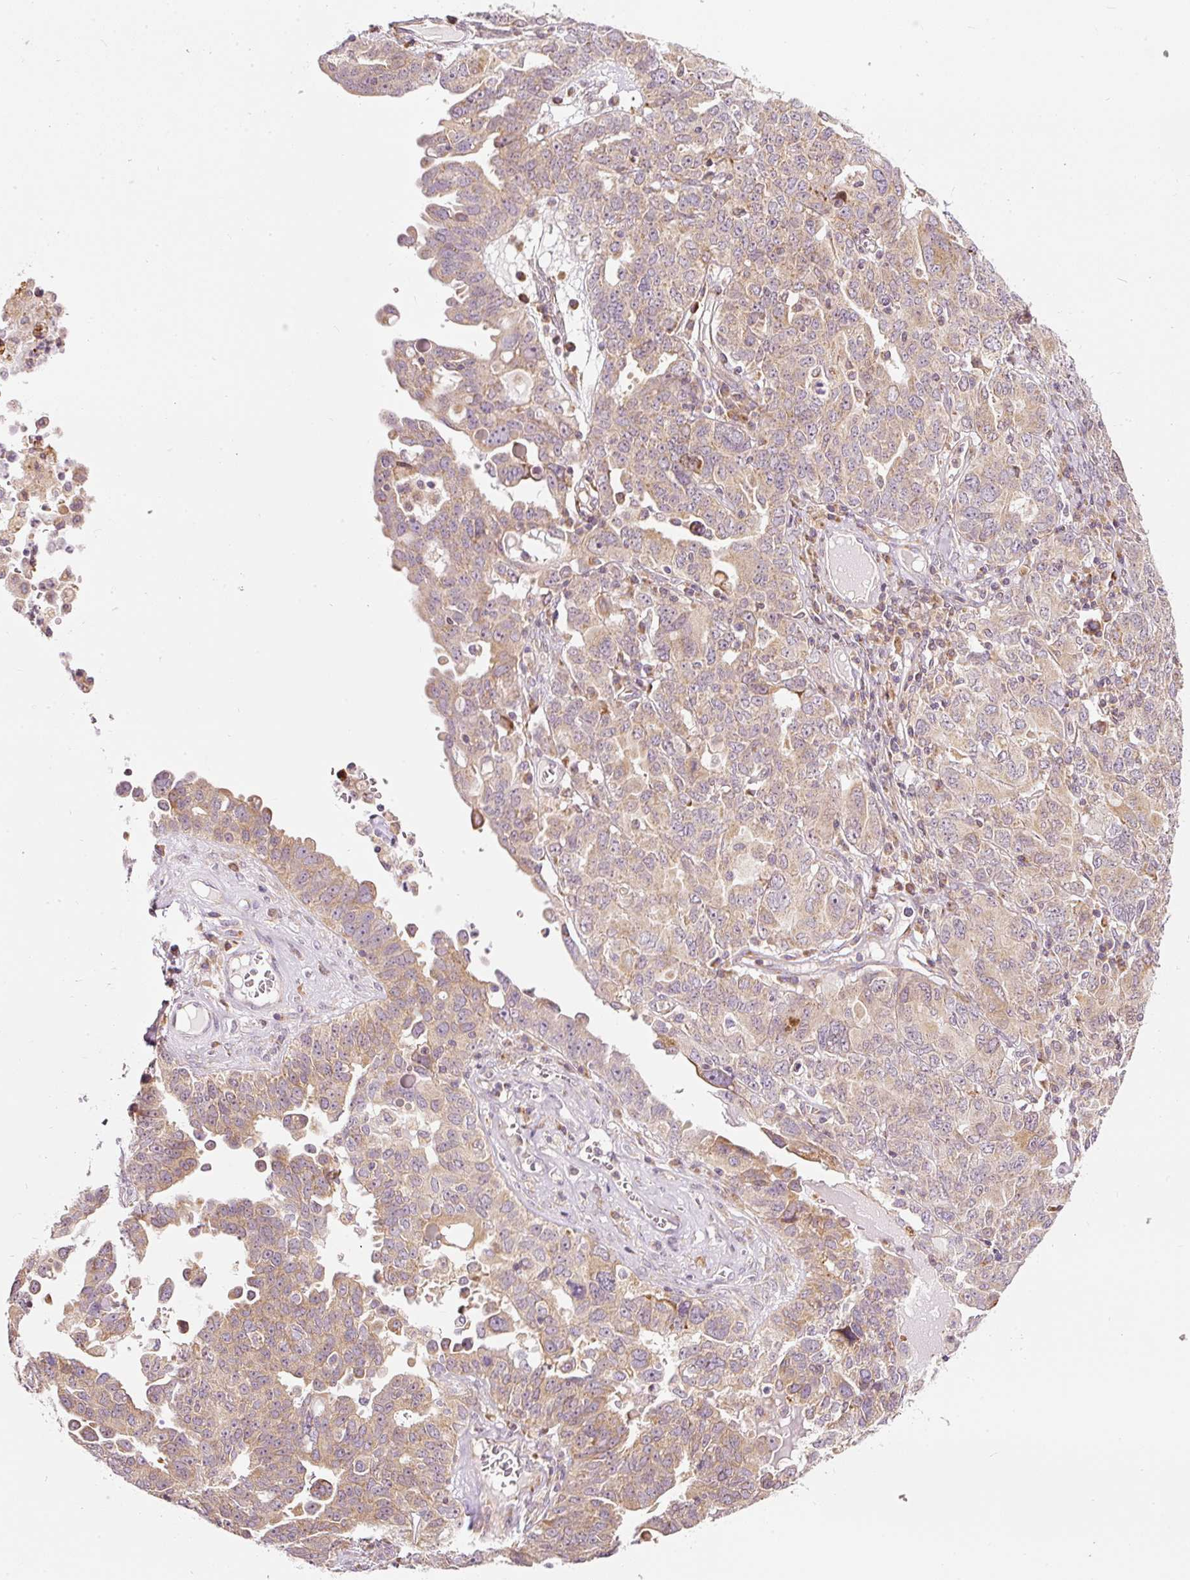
{"staining": {"intensity": "weak", "quantity": ">75%", "location": "cytoplasmic/membranous"}, "tissue": "ovarian cancer", "cell_type": "Tumor cells", "image_type": "cancer", "snomed": [{"axis": "morphology", "description": "Carcinoma, endometroid"}, {"axis": "topography", "description": "Ovary"}], "caption": "Endometroid carcinoma (ovarian) stained with DAB (3,3'-diaminobenzidine) immunohistochemistry (IHC) exhibits low levels of weak cytoplasmic/membranous staining in about >75% of tumor cells.", "gene": "SNAPC5", "patient": {"sex": "female", "age": 62}}